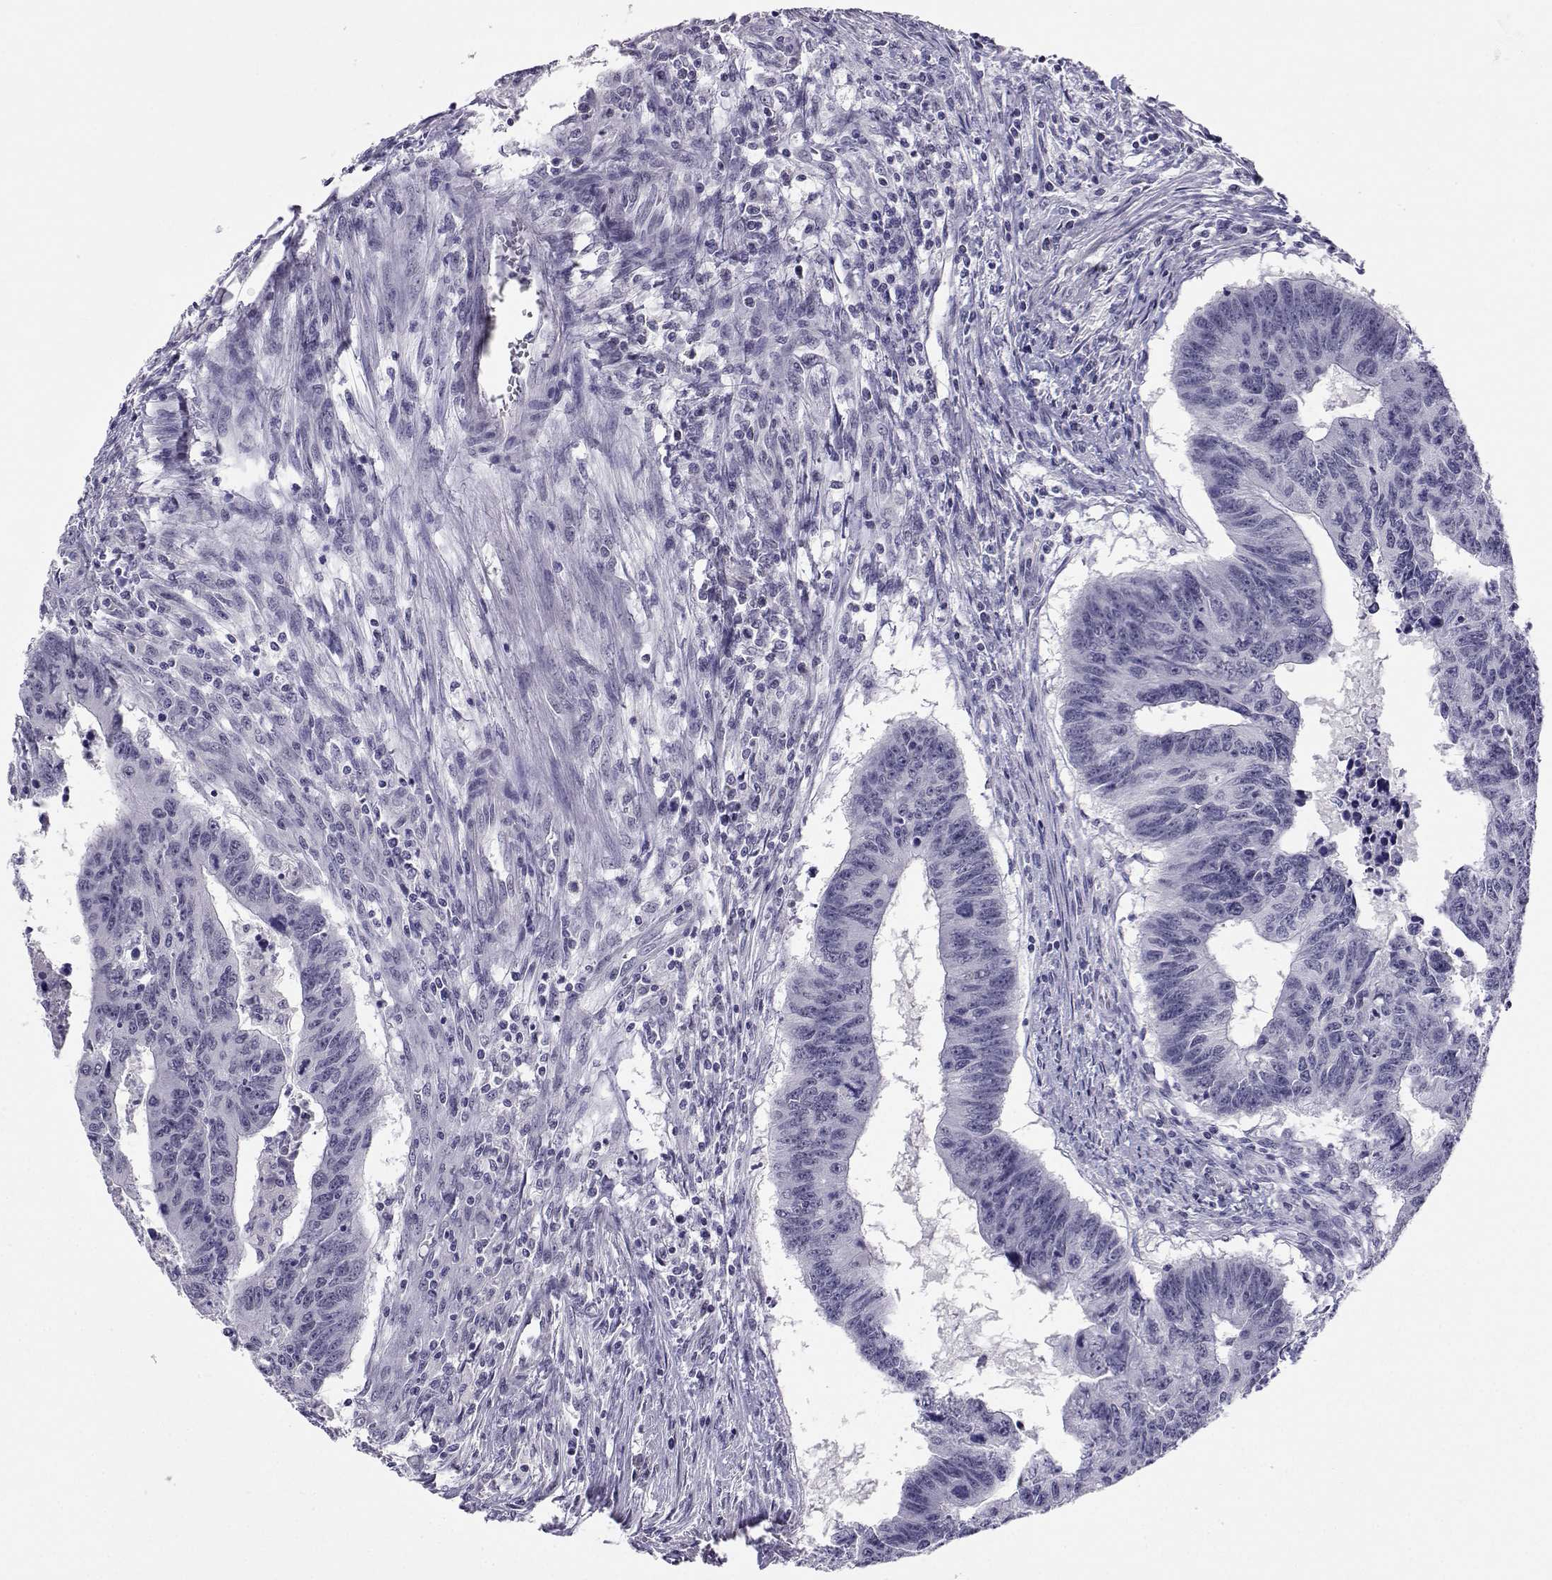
{"staining": {"intensity": "negative", "quantity": "none", "location": "none"}, "tissue": "colorectal cancer", "cell_type": "Tumor cells", "image_type": "cancer", "snomed": [{"axis": "morphology", "description": "Adenocarcinoma, NOS"}, {"axis": "topography", "description": "Rectum"}], "caption": "DAB immunohistochemical staining of human colorectal cancer shows no significant staining in tumor cells.", "gene": "MED26", "patient": {"sex": "female", "age": 85}}